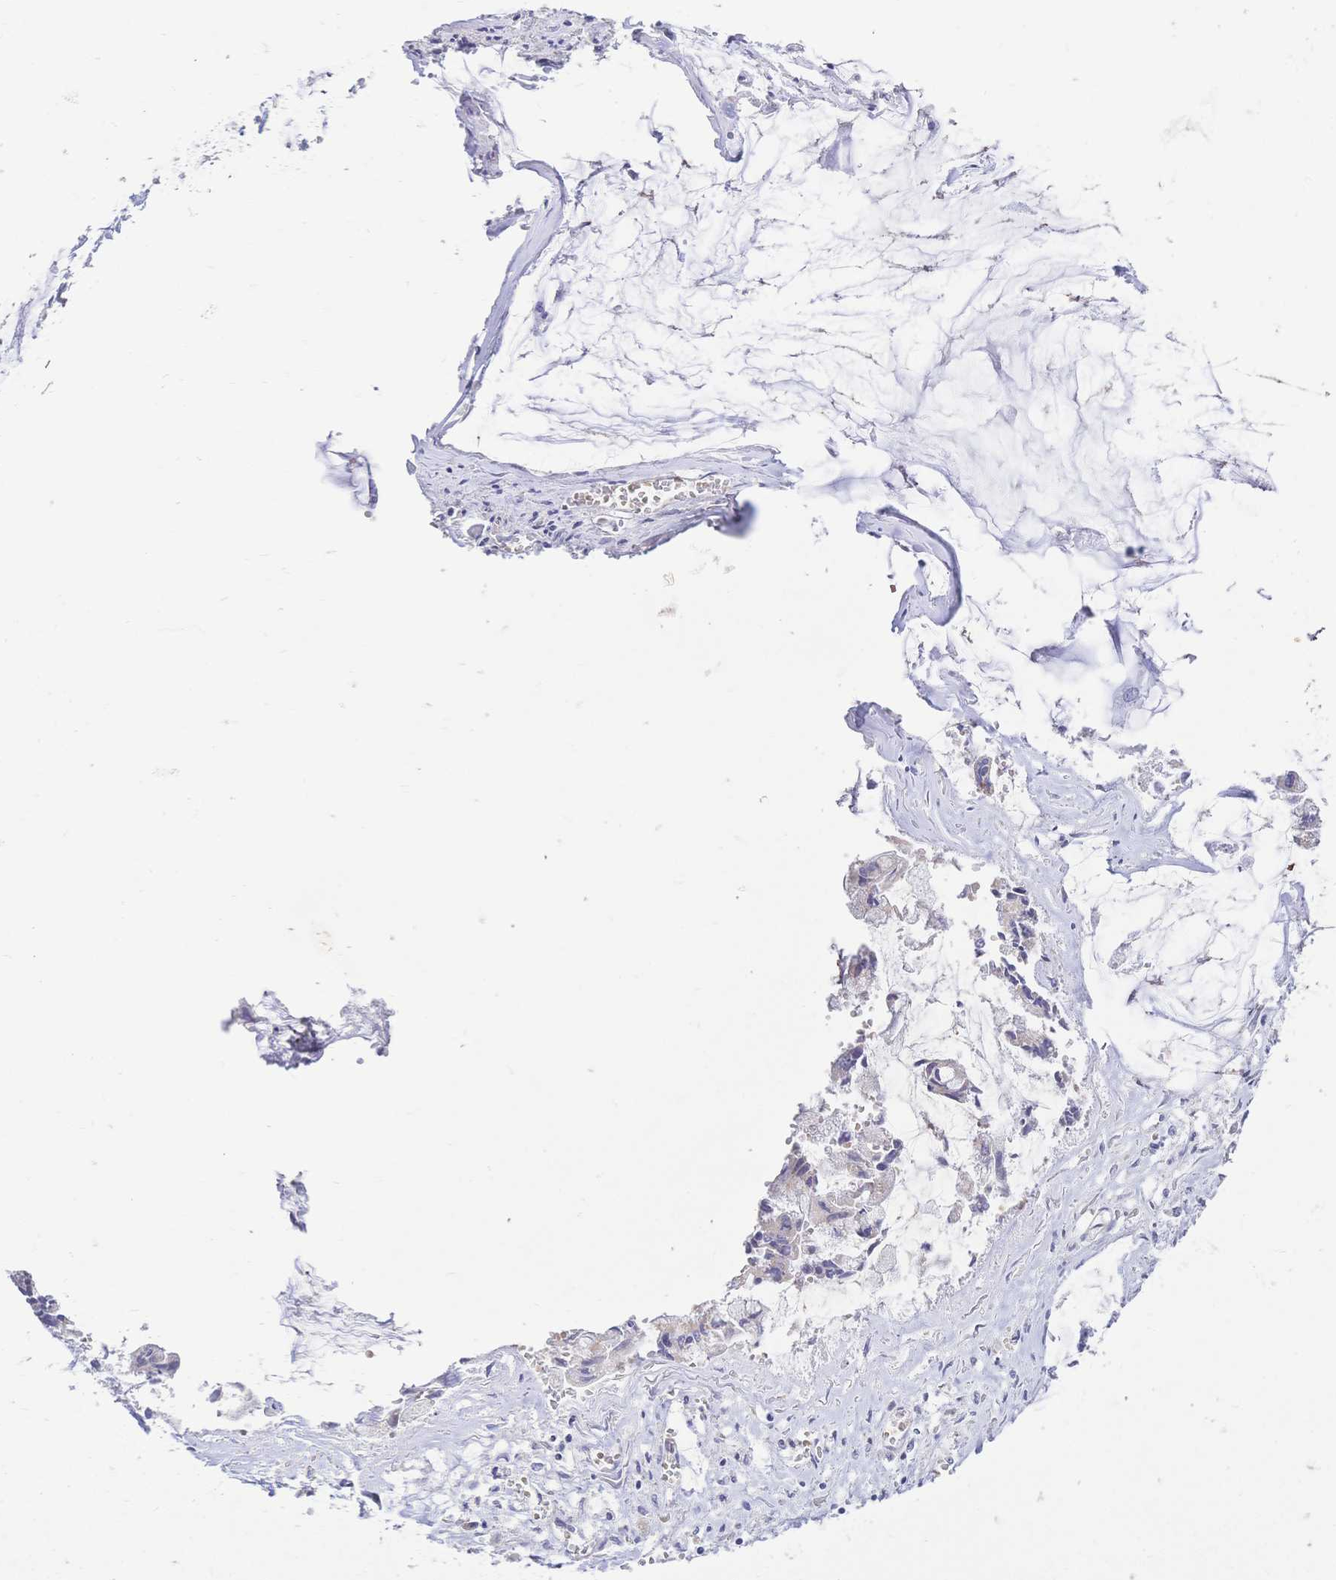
{"staining": {"intensity": "negative", "quantity": "none", "location": "none"}, "tissue": "ovarian cancer", "cell_type": "Tumor cells", "image_type": "cancer", "snomed": [{"axis": "morphology", "description": "Cystadenocarcinoma, mucinous, NOS"}, {"axis": "topography", "description": "Ovary"}], "caption": "Immunohistochemical staining of human ovarian cancer shows no significant expression in tumor cells.", "gene": "CLEC18B", "patient": {"sex": "female", "age": 90}}